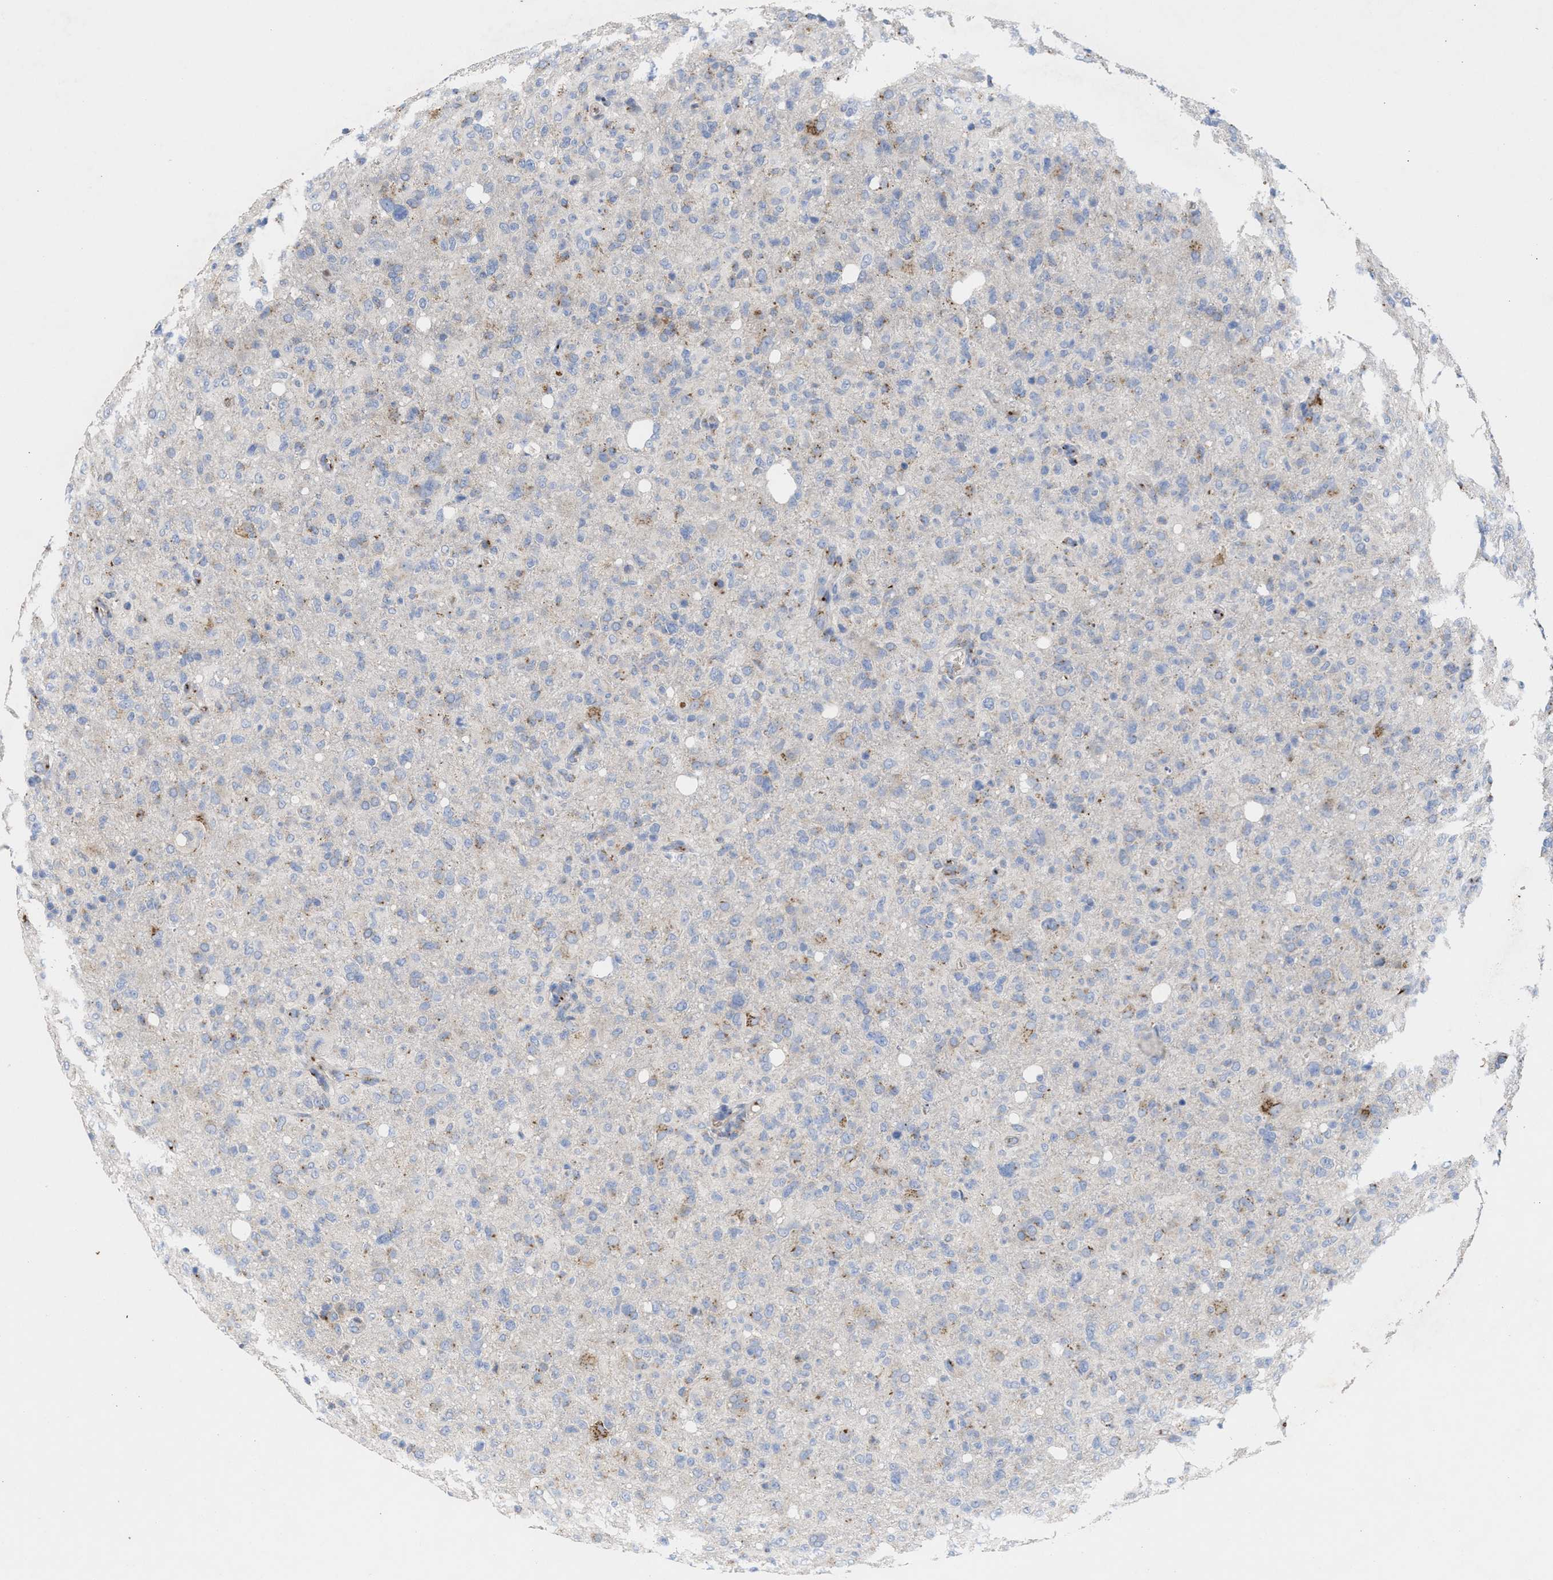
{"staining": {"intensity": "negative", "quantity": "none", "location": "none"}, "tissue": "glioma", "cell_type": "Tumor cells", "image_type": "cancer", "snomed": [{"axis": "morphology", "description": "Glioma, malignant, High grade"}, {"axis": "topography", "description": "Brain"}], "caption": "The image demonstrates no staining of tumor cells in high-grade glioma (malignant).", "gene": "CCL2", "patient": {"sex": "female", "age": 57}}